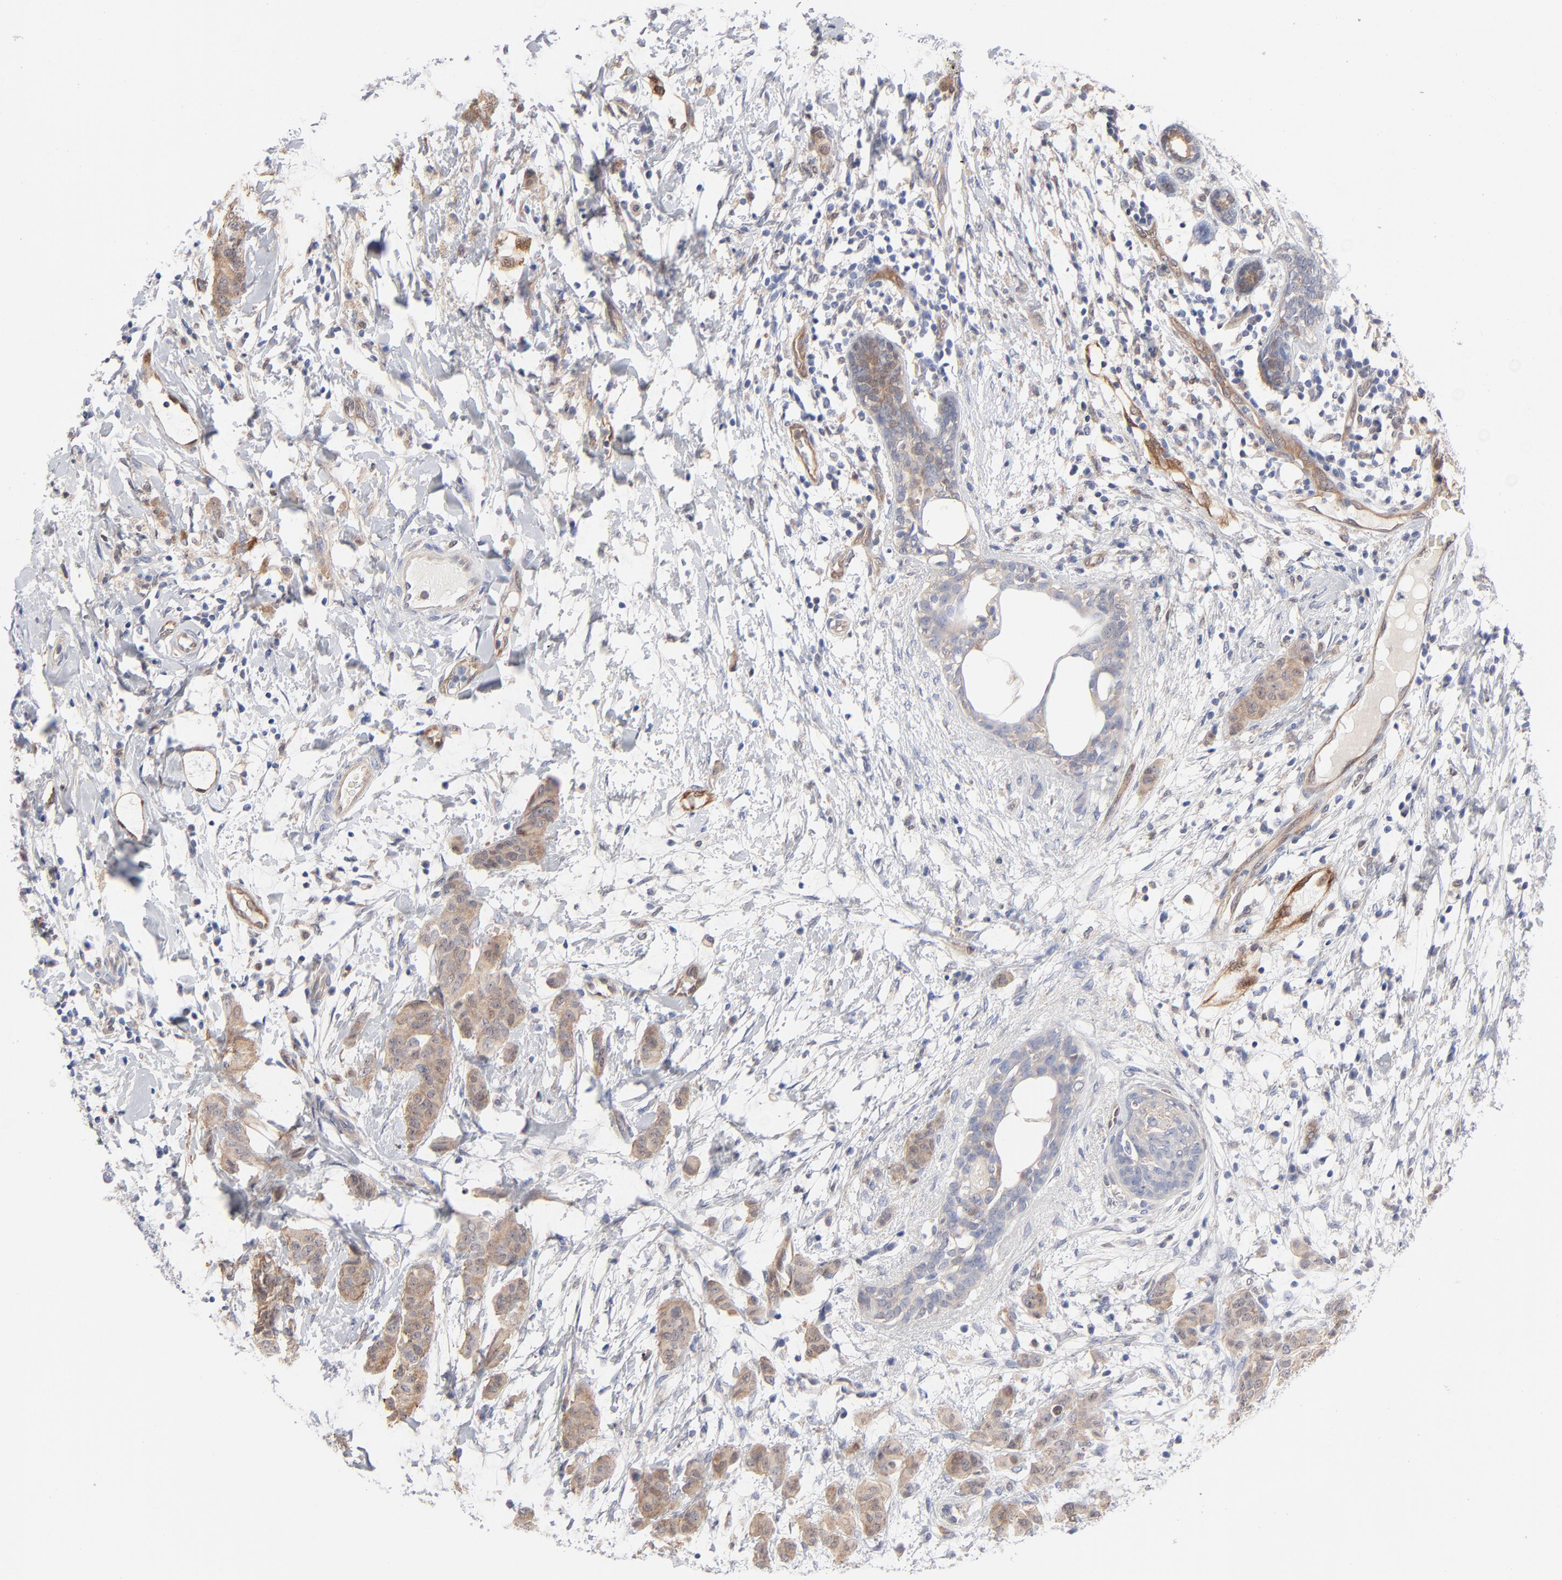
{"staining": {"intensity": "moderate", "quantity": ">75%", "location": "cytoplasmic/membranous"}, "tissue": "breast cancer", "cell_type": "Tumor cells", "image_type": "cancer", "snomed": [{"axis": "morphology", "description": "Duct carcinoma"}, {"axis": "topography", "description": "Breast"}], "caption": "DAB immunohistochemical staining of breast cancer shows moderate cytoplasmic/membranous protein staining in about >75% of tumor cells. The staining was performed using DAB (3,3'-diaminobenzidine) to visualize the protein expression in brown, while the nuclei were stained in blue with hematoxylin (Magnification: 20x).", "gene": "ARRB1", "patient": {"sex": "female", "age": 40}}